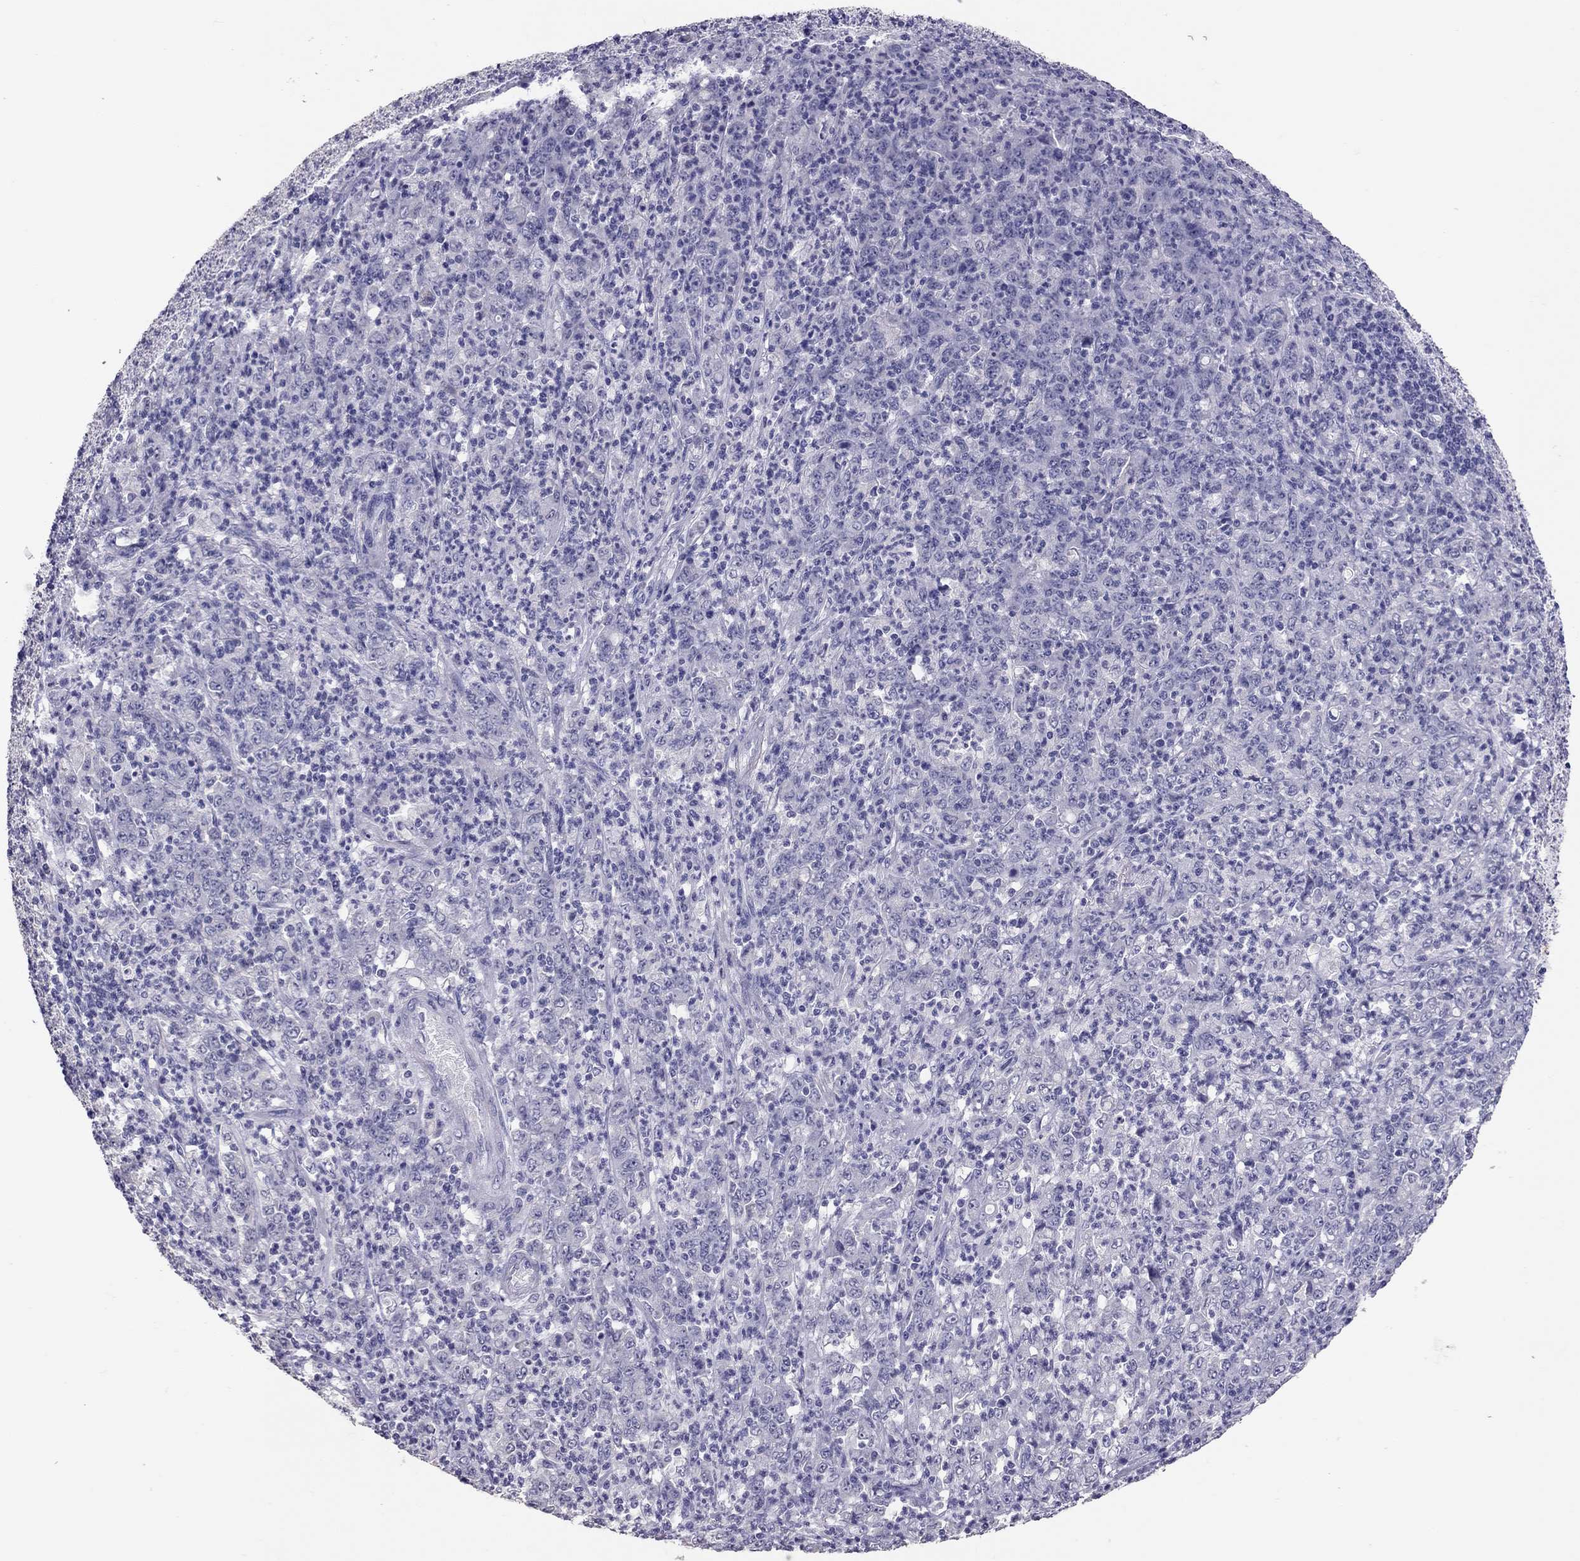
{"staining": {"intensity": "negative", "quantity": "none", "location": "none"}, "tissue": "stomach cancer", "cell_type": "Tumor cells", "image_type": "cancer", "snomed": [{"axis": "morphology", "description": "Adenocarcinoma, NOS"}, {"axis": "topography", "description": "Stomach, lower"}], "caption": "Immunohistochemical staining of human stomach adenocarcinoma shows no significant positivity in tumor cells.", "gene": "PSMB11", "patient": {"sex": "female", "age": 71}}